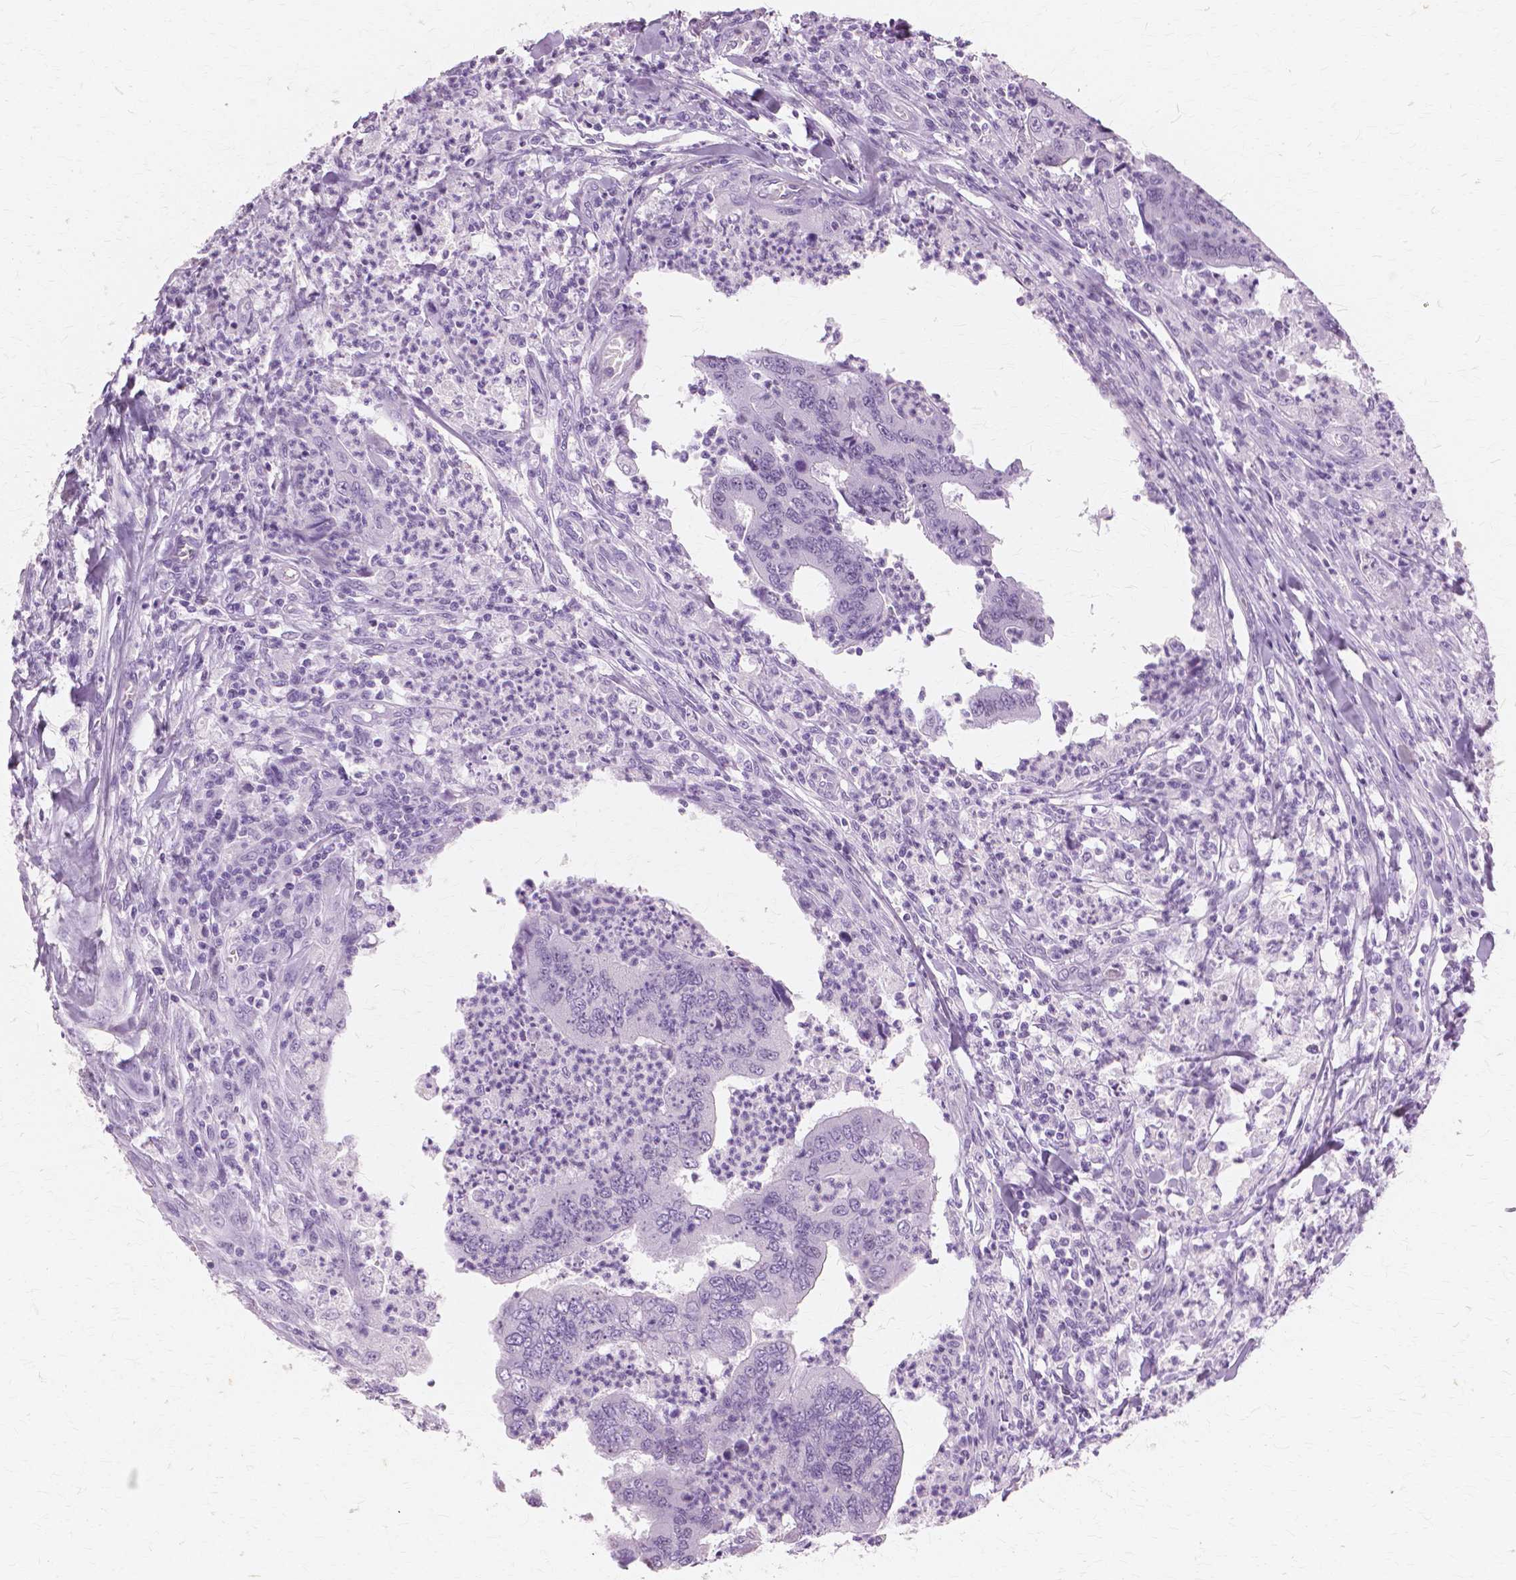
{"staining": {"intensity": "negative", "quantity": "none", "location": "none"}, "tissue": "colorectal cancer", "cell_type": "Tumor cells", "image_type": "cancer", "snomed": [{"axis": "morphology", "description": "Adenocarcinoma, NOS"}, {"axis": "topography", "description": "Colon"}], "caption": "Histopathology image shows no significant protein expression in tumor cells of adenocarcinoma (colorectal).", "gene": "SFTPD", "patient": {"sex": "female", "age": 67}}